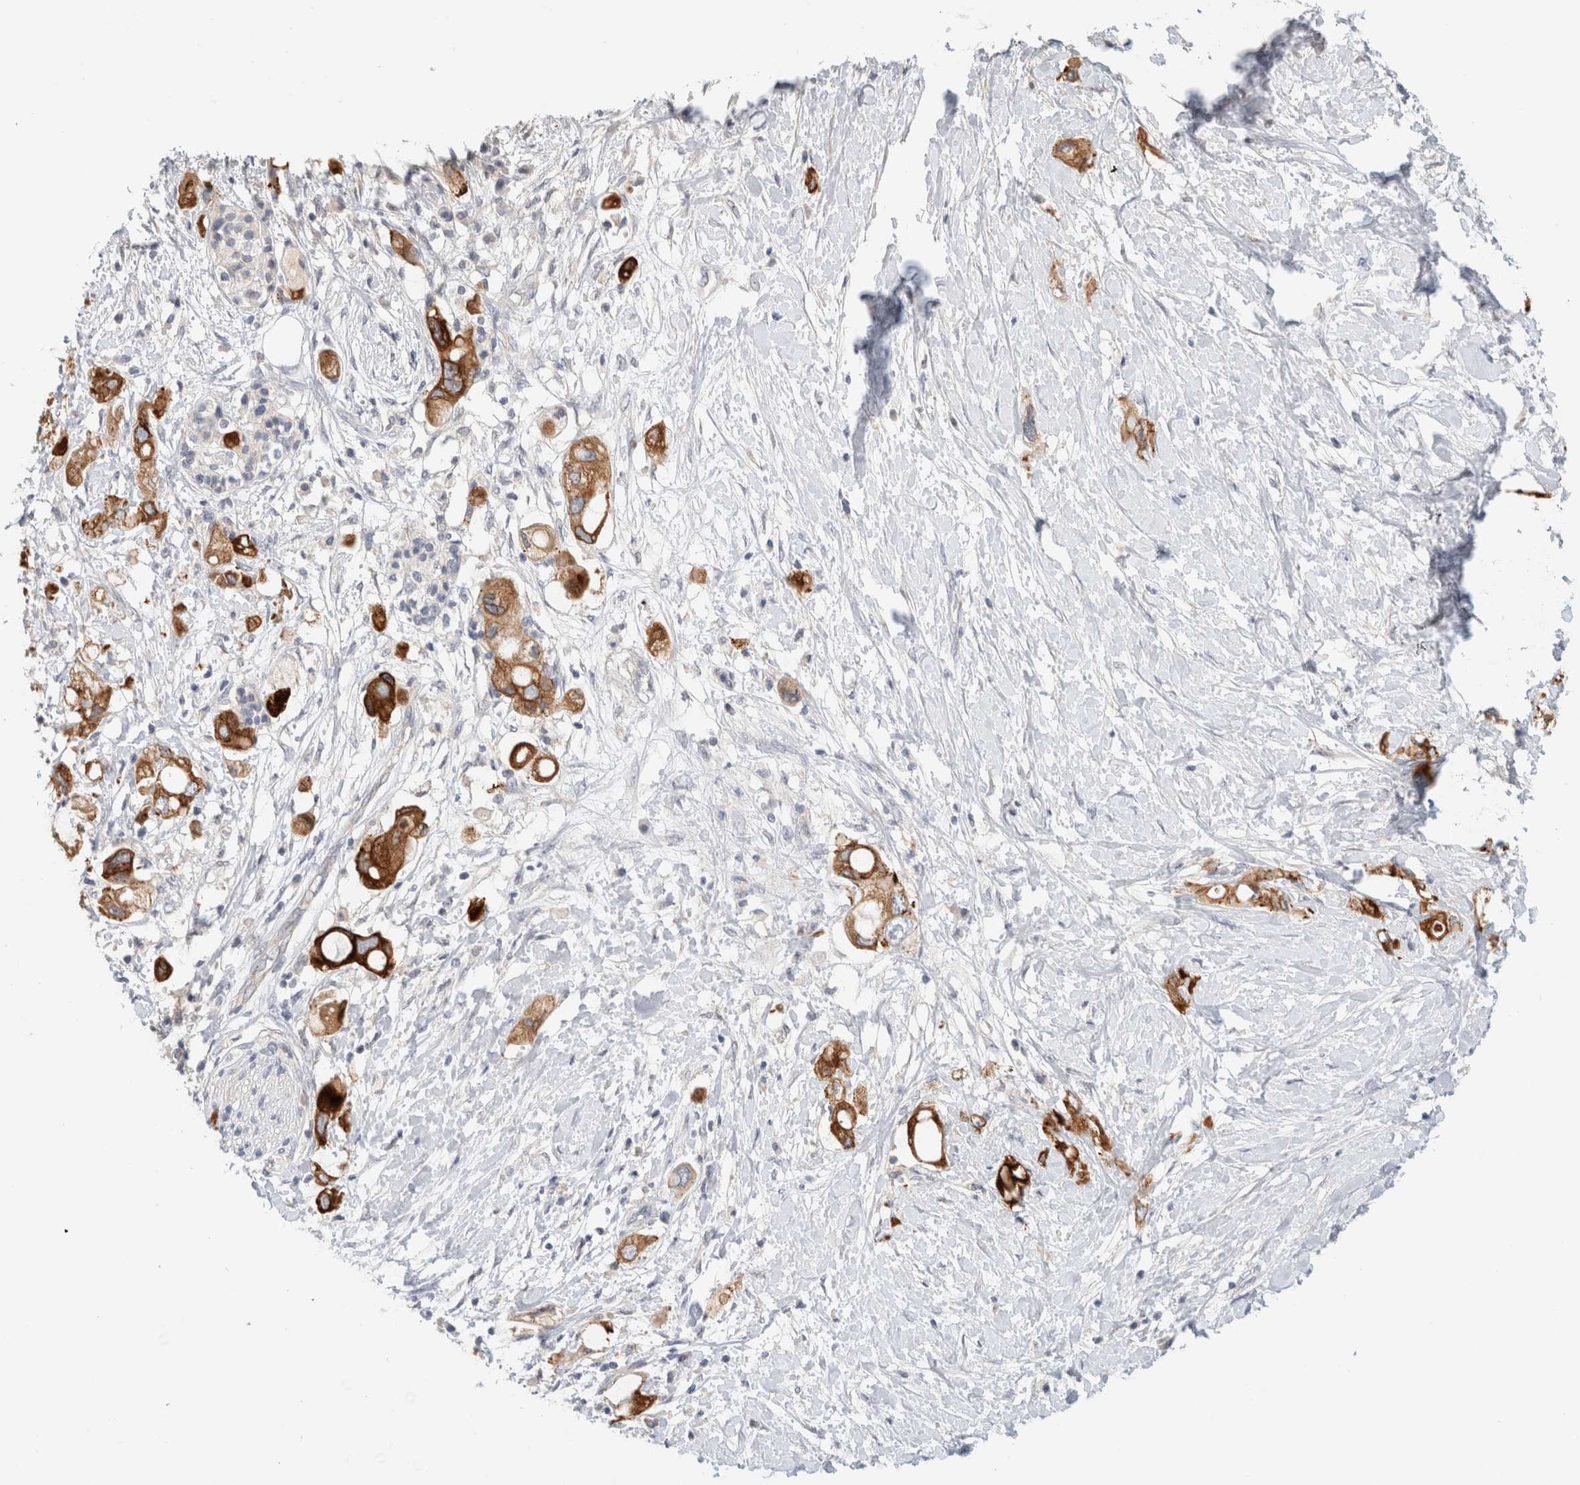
{"staining": {"intensity": "strong", "quantity": ">75%", "location": "cytoplasmic/membranous"}, "tissue": "pancreatic cancer", "cell_type": "Tumor cells", "image_type": "cancer", "snomed": [{"axis": "morphology", "description": "Adenocarcinoma, NOS"}, {"axis": "topography", "description": "Pancreas"}], "caption": "This image exhibits adenocarcinoma (pancreatic) stained with immunohistochemistry (IHC) to label a protein in brown. The cytoplasmic/membranous of tumor cells show strong positivity for the protein. Nuclei are counter-stained blue.", "gene": "SDR16C5", "patient": {"sex": "female", "age": 56}}